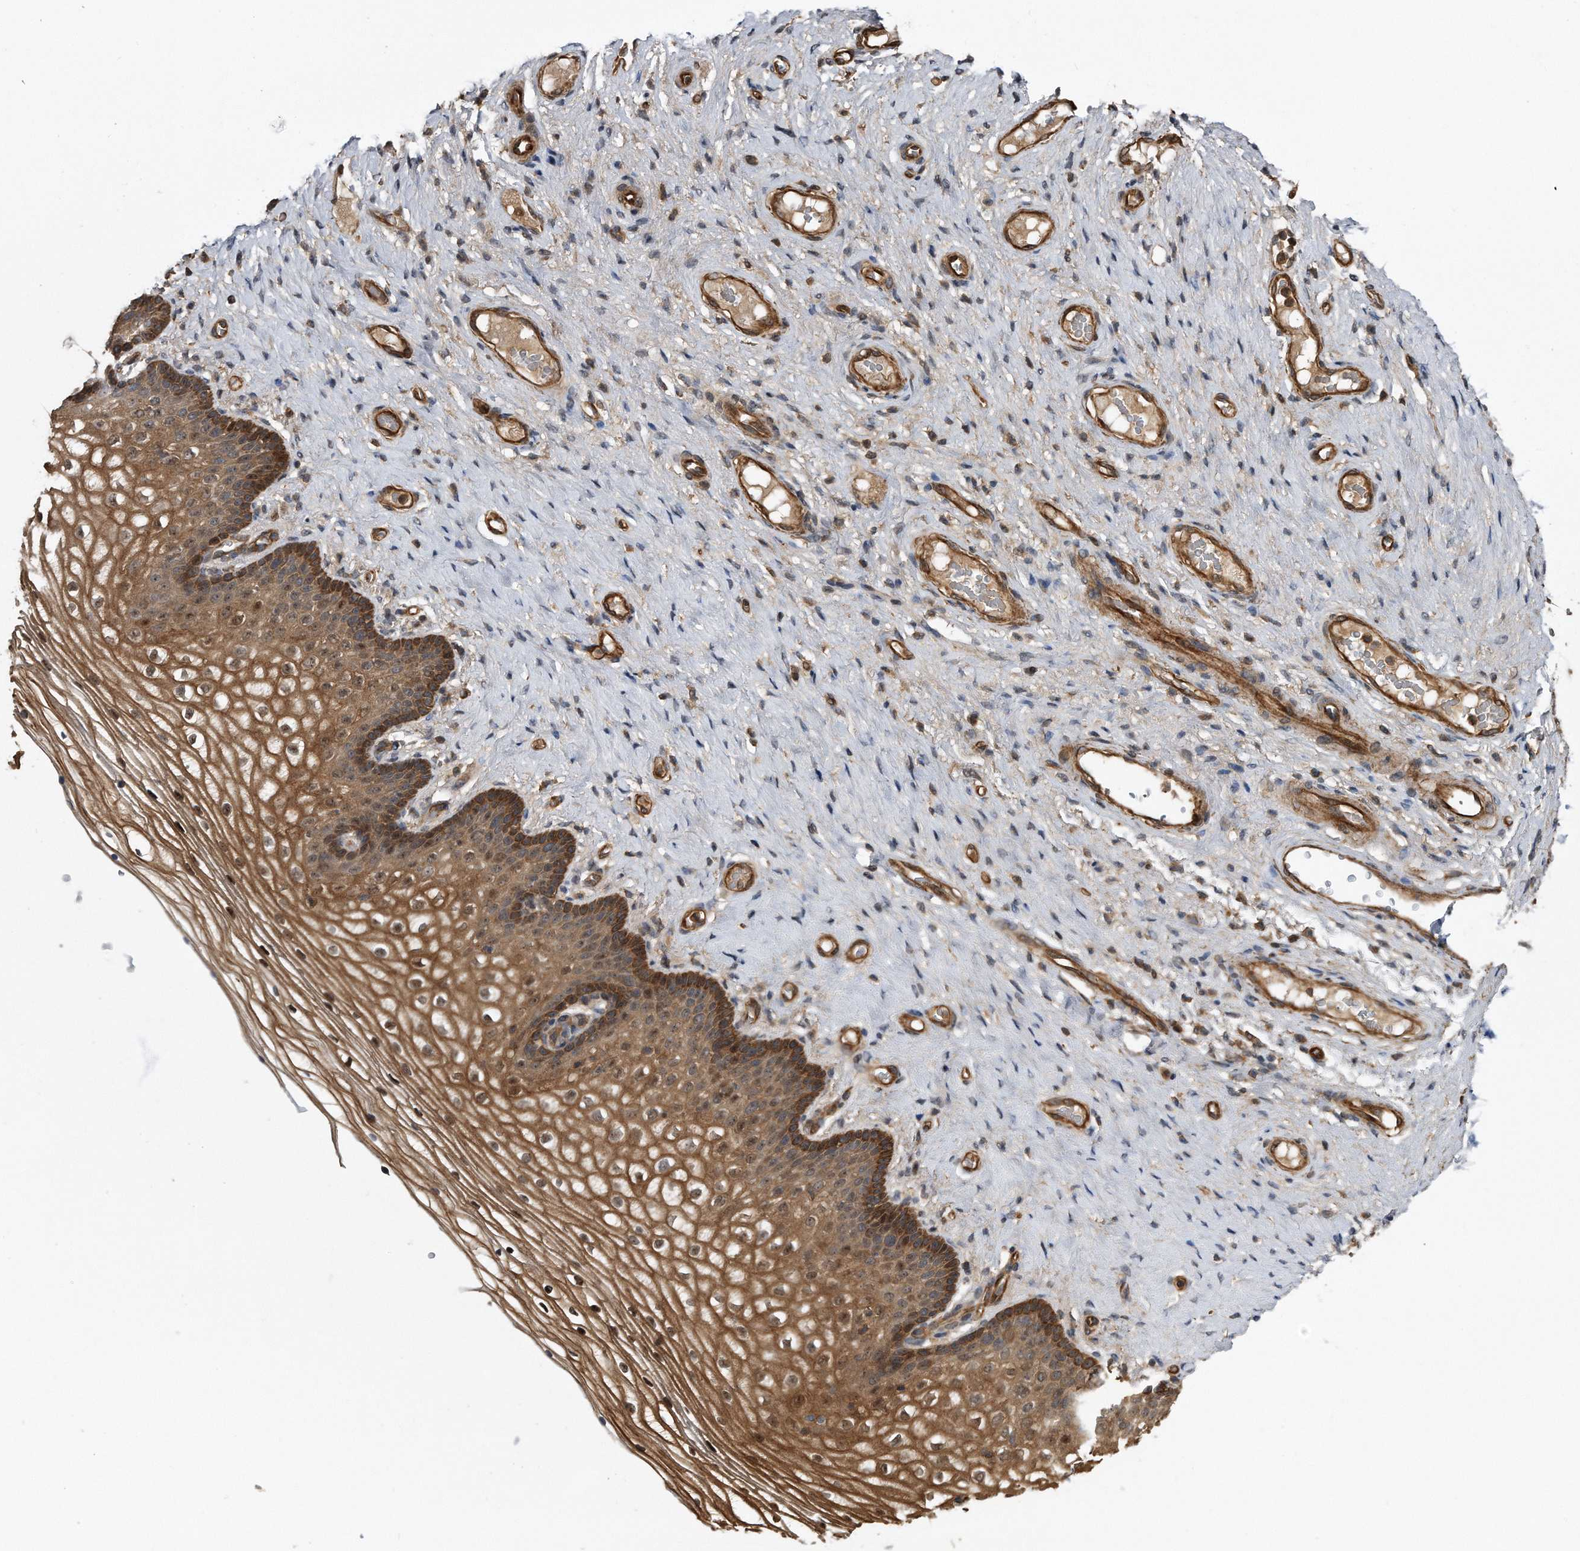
{"staining": {"intensity": "moderate", "quantity": ">75%", "location": "cytoplasmic/membranous,nuclear"}, "tissue": "vagina", "cell_type": "Squamous epithelial cells", "image_type": "normal", "snomed": [{"axis": "morphology", "description": "Normal tissue, NOS"}, {"axis": "topography", "description": "Vagina"}], "caption": "Approximately >75% of squamous epithelial cells in benign vagina exhibit moderate cytoplasmic/membranous,nuclear protein staining as visualized by brown immunohistochemical staining.", "gene": "KCND3", "patient": {"sex": "female", "age": 60}}